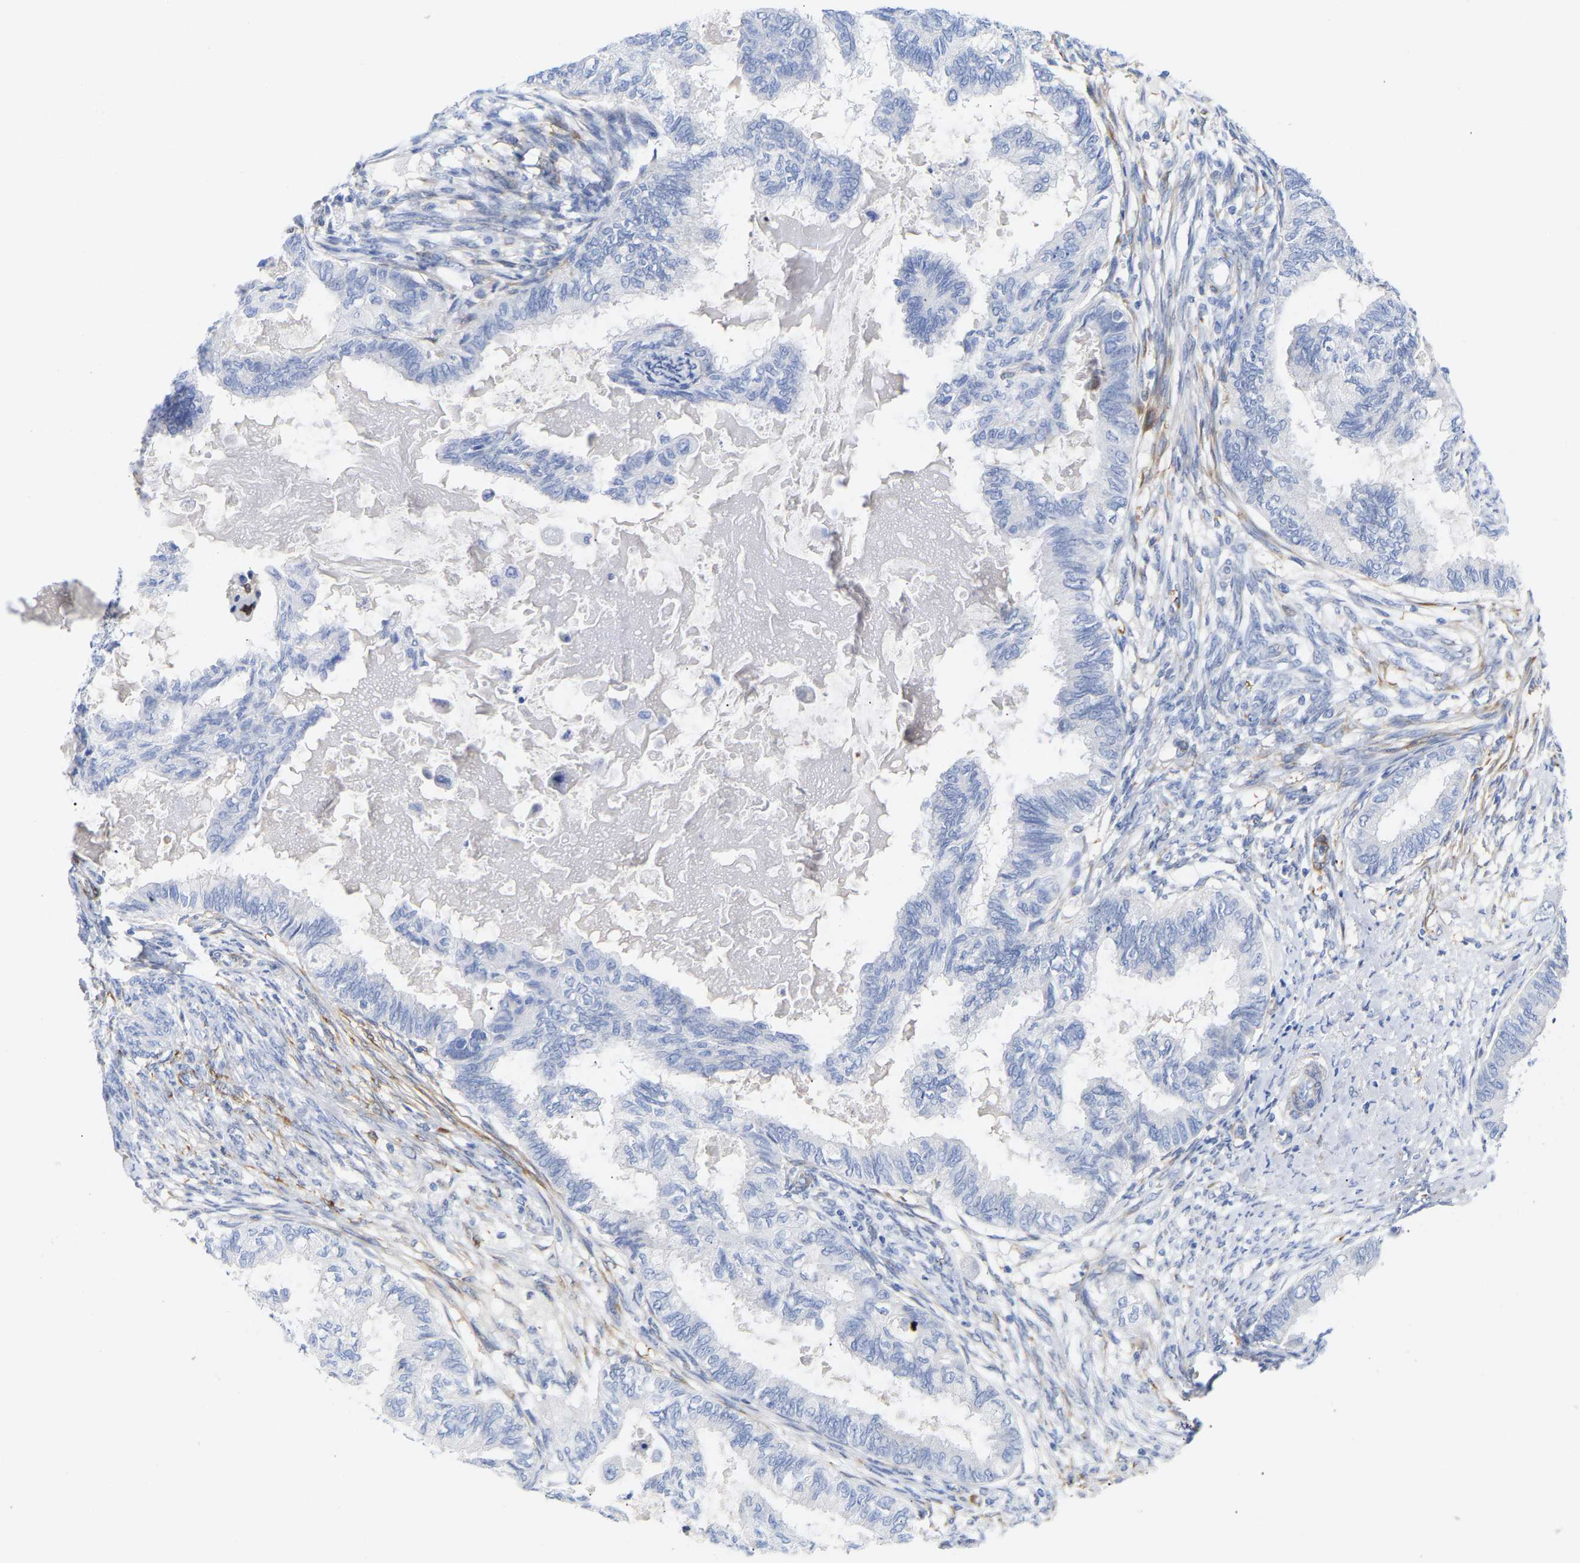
{"staining": {"intensity": "negative", "quantity": "none", "location": "none"}, "tissue": "cervical cancer", "cell_type": "Tumor cells", "image_type": "cancer", "snomed": [{"axis": "morphology", "description": "Normal tissue, NOS"}, {"axis": "morphology", "description": "Adenocarcinoma, NOS"}, {"axis": "topography", "description": "Cervix"}, {"axis": "topography", "description": "Endometrium"}], "caption": "Cervical cancer was stained to show a protein in brown. There is no significant positivity in tumor cells.", "gene": "AMPH", "patient": {"sex": "female", "age": 86}}